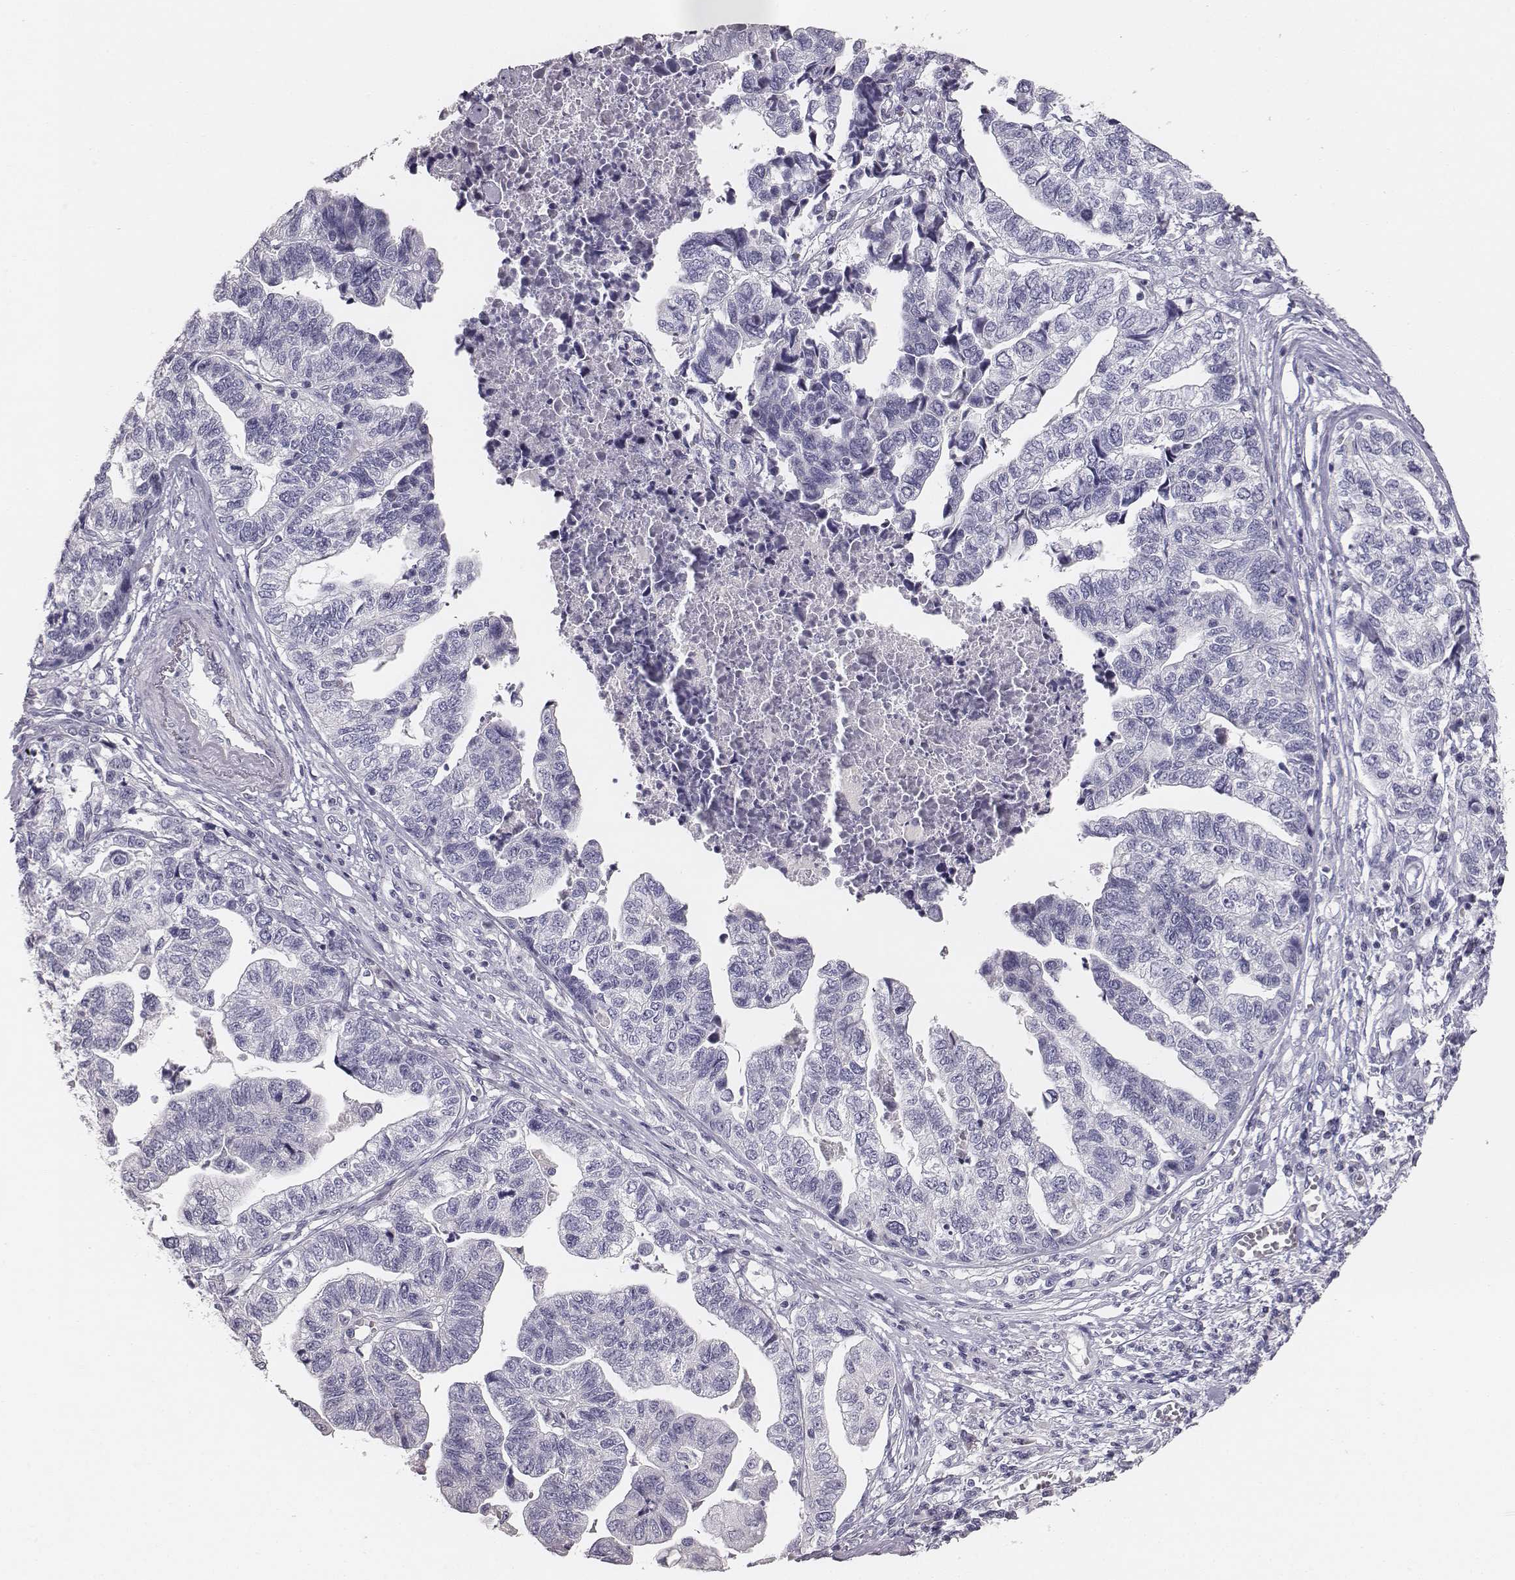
{"staining": {"intensity": "negative", "quantity": "none", "location": "none"}, "tissue": "stomach cancer", "cell_type": "Tumor cells", "image_type": "cancer", "snomed": [{"axis": "morphology", "description": "Adenocarcinoma, NOS"}, {"axis": "topography", "description": "Stomach, upper"}], "caption": "DAB immunohistochemical staining of stomach adenocarcinoma shows no significant positivity in tumor cells. The staining was performed using DAB (3,3'-diaminobenzidine) to visualize the protein expression in brown, while the nuclei were stained in blue with hematoxylin (Magnification: 20x).", "gene": "MYH6", "patient": {"sex": "female", "age": 67}}